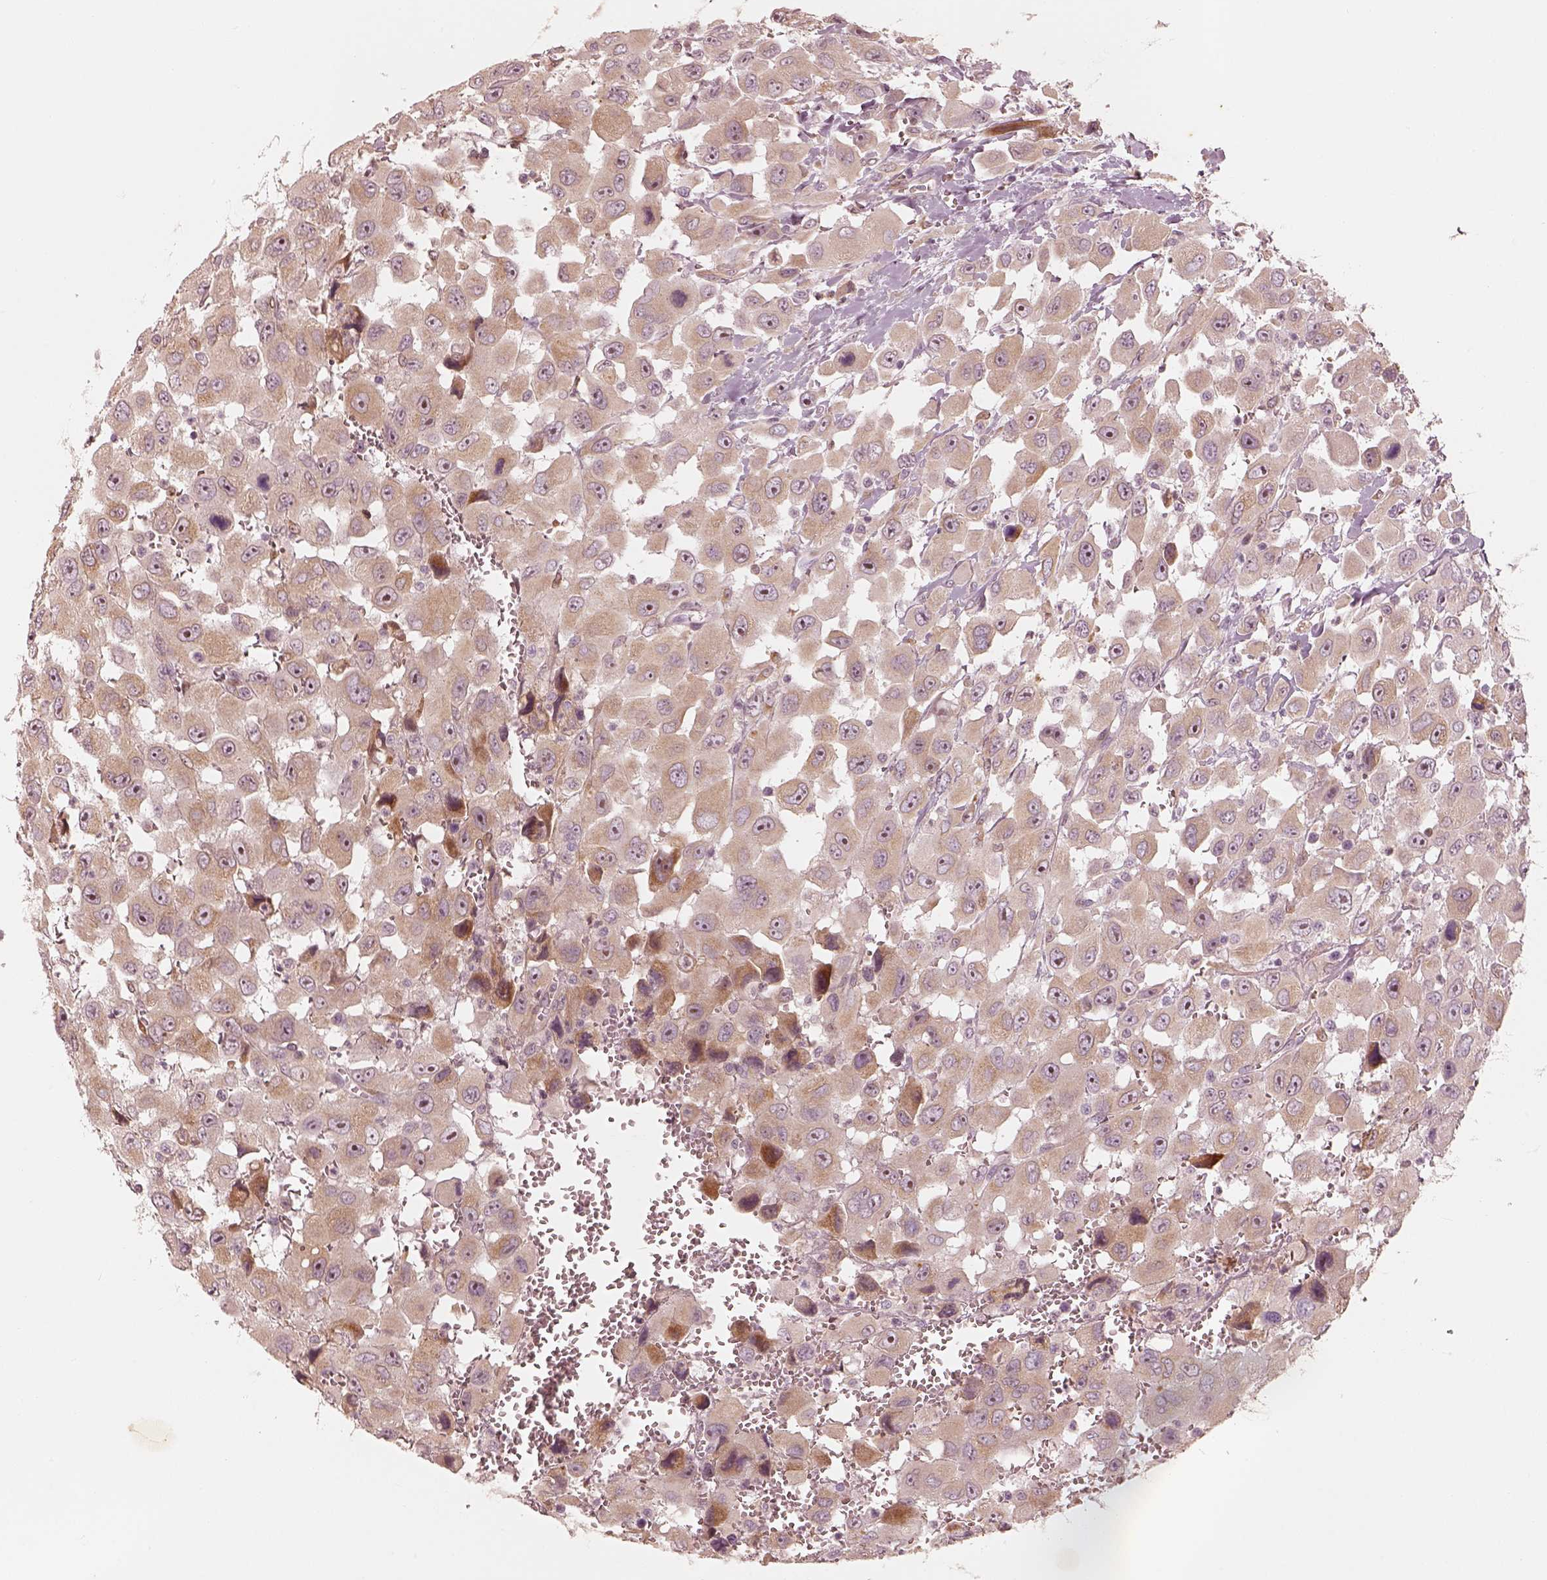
{"staining": {"intensity": "weak", "quantity": ">75%", "location": "cytoplasmic/membranous"}, "tissue": "head and neck cancer", "cell_type": "Tumor cells", "image_type": "cancer", "snomed": [{"axis": "morphology", "description": "Squamous cell carcinoma, NOS"}, {"axis": "morphology", "description": "Squamous cell carcinoma, metastatic, NOS"}, {"axis": "topography", "description": "Oral tissue"}, {"axis": "topography", "description": "Head-Neck"}], "caption": "Weak cytoplasmic/membranous positivity is identified in approximately >75% of tumor cells in head and neck cancer.", "gene": "WLS", "patient": {"sex": "female", "age": 85}}